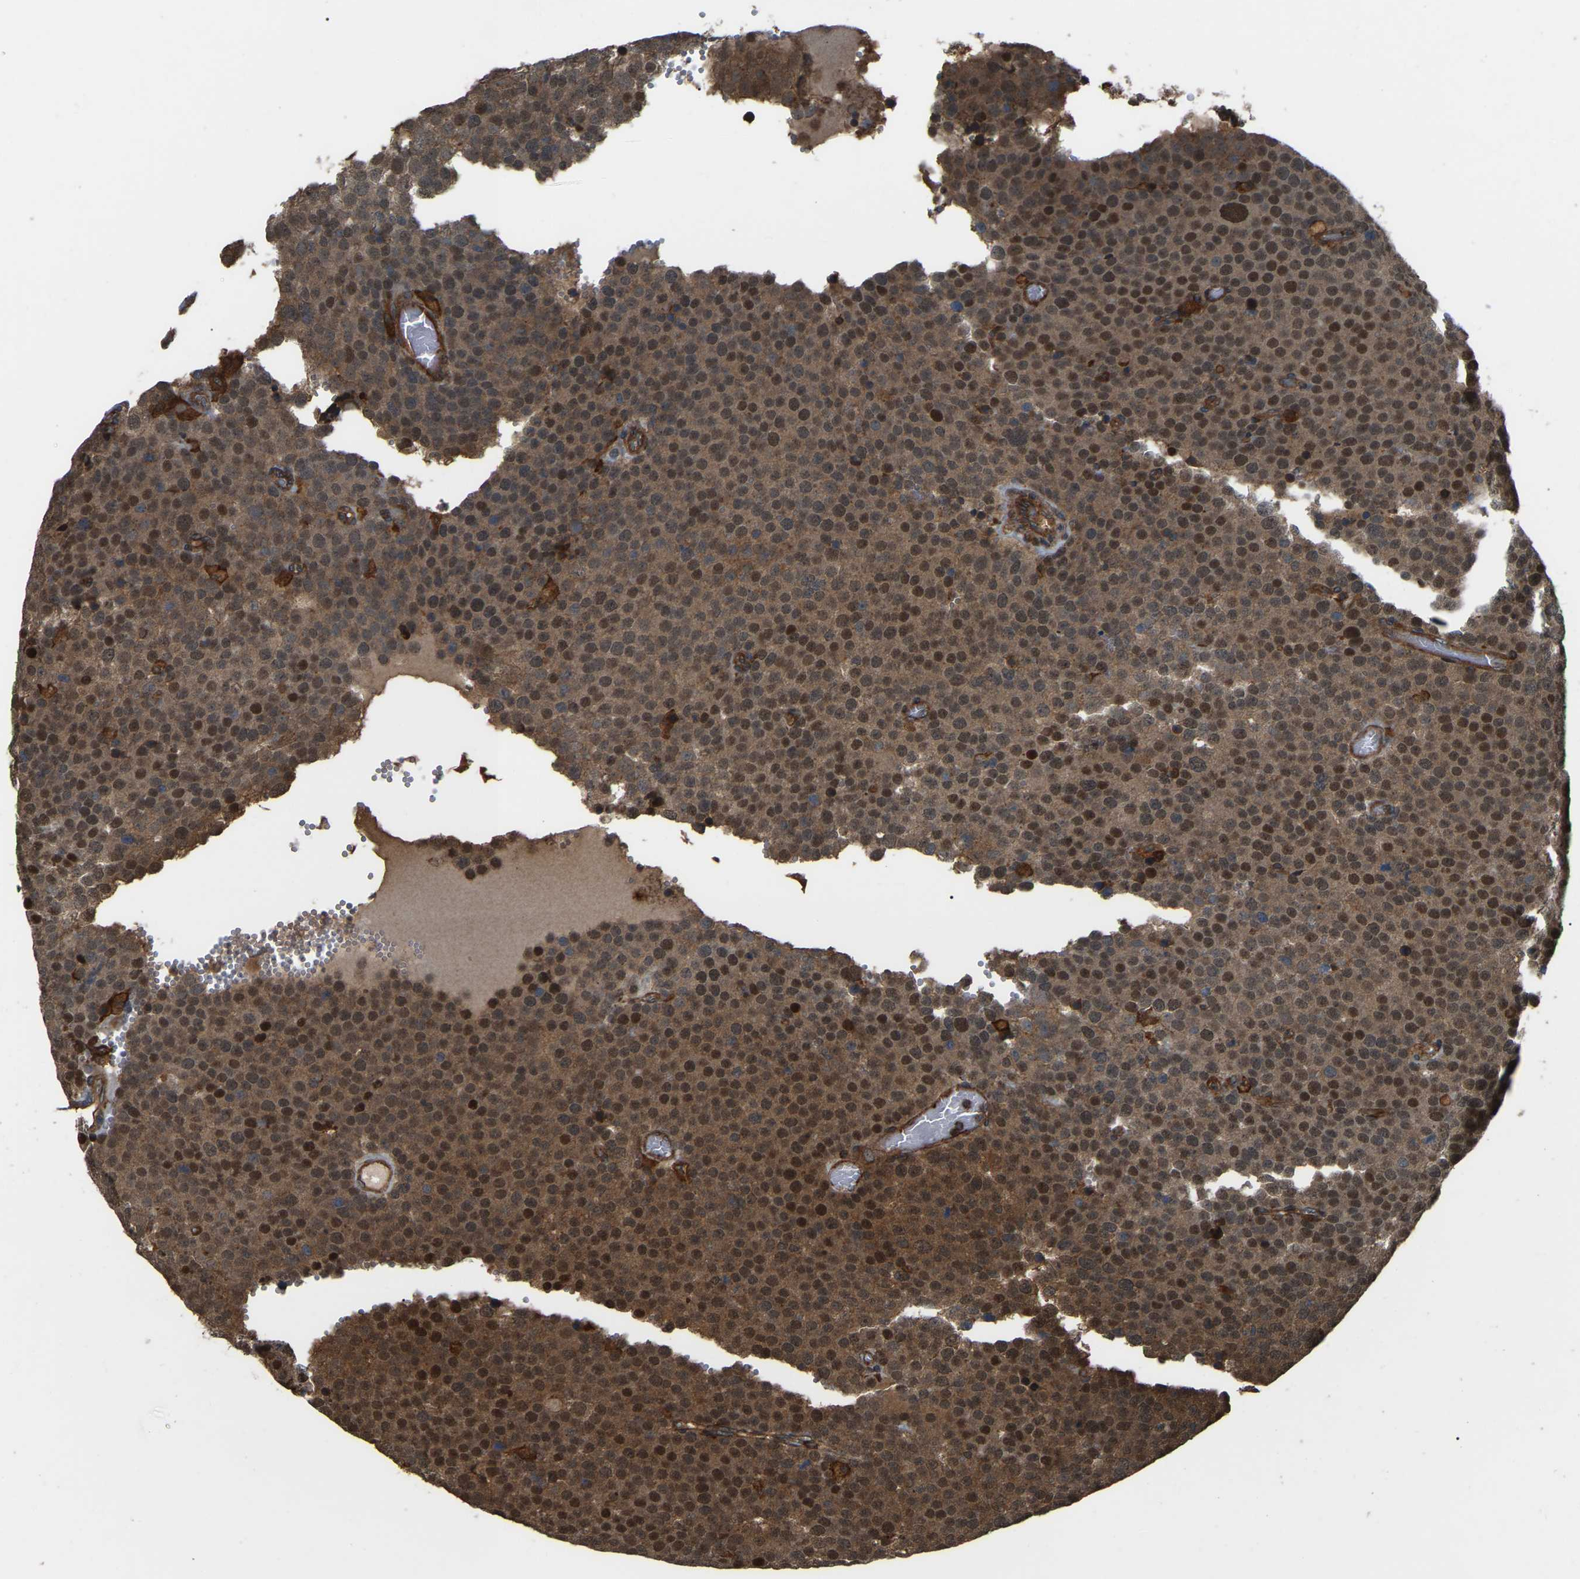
{"staining": {"intensity": "strong", "quantity": ">75%", "location": "cytoplasmic/membranous,nuclear"}, "tissue": "testis cancer", "cell_type": "Tumor cells", "image_type": "cancer", "snomed": [{"axis": "morphology", "description": "Normal tissue, NOS"}, {"axis": "morphology", "description": "Seminoma, NOS"}, {"axis": "topography", "description": "Testis"}], "caption": "Immunohistochemical staining of testis cancer (seminoma) reveals high levels of strong cytoplasmic/membranous and nuclear protein staining in about >75% of tumor cells.", "gene": "SAMD9L", "patient": {"sex": "male", "age": 71}}